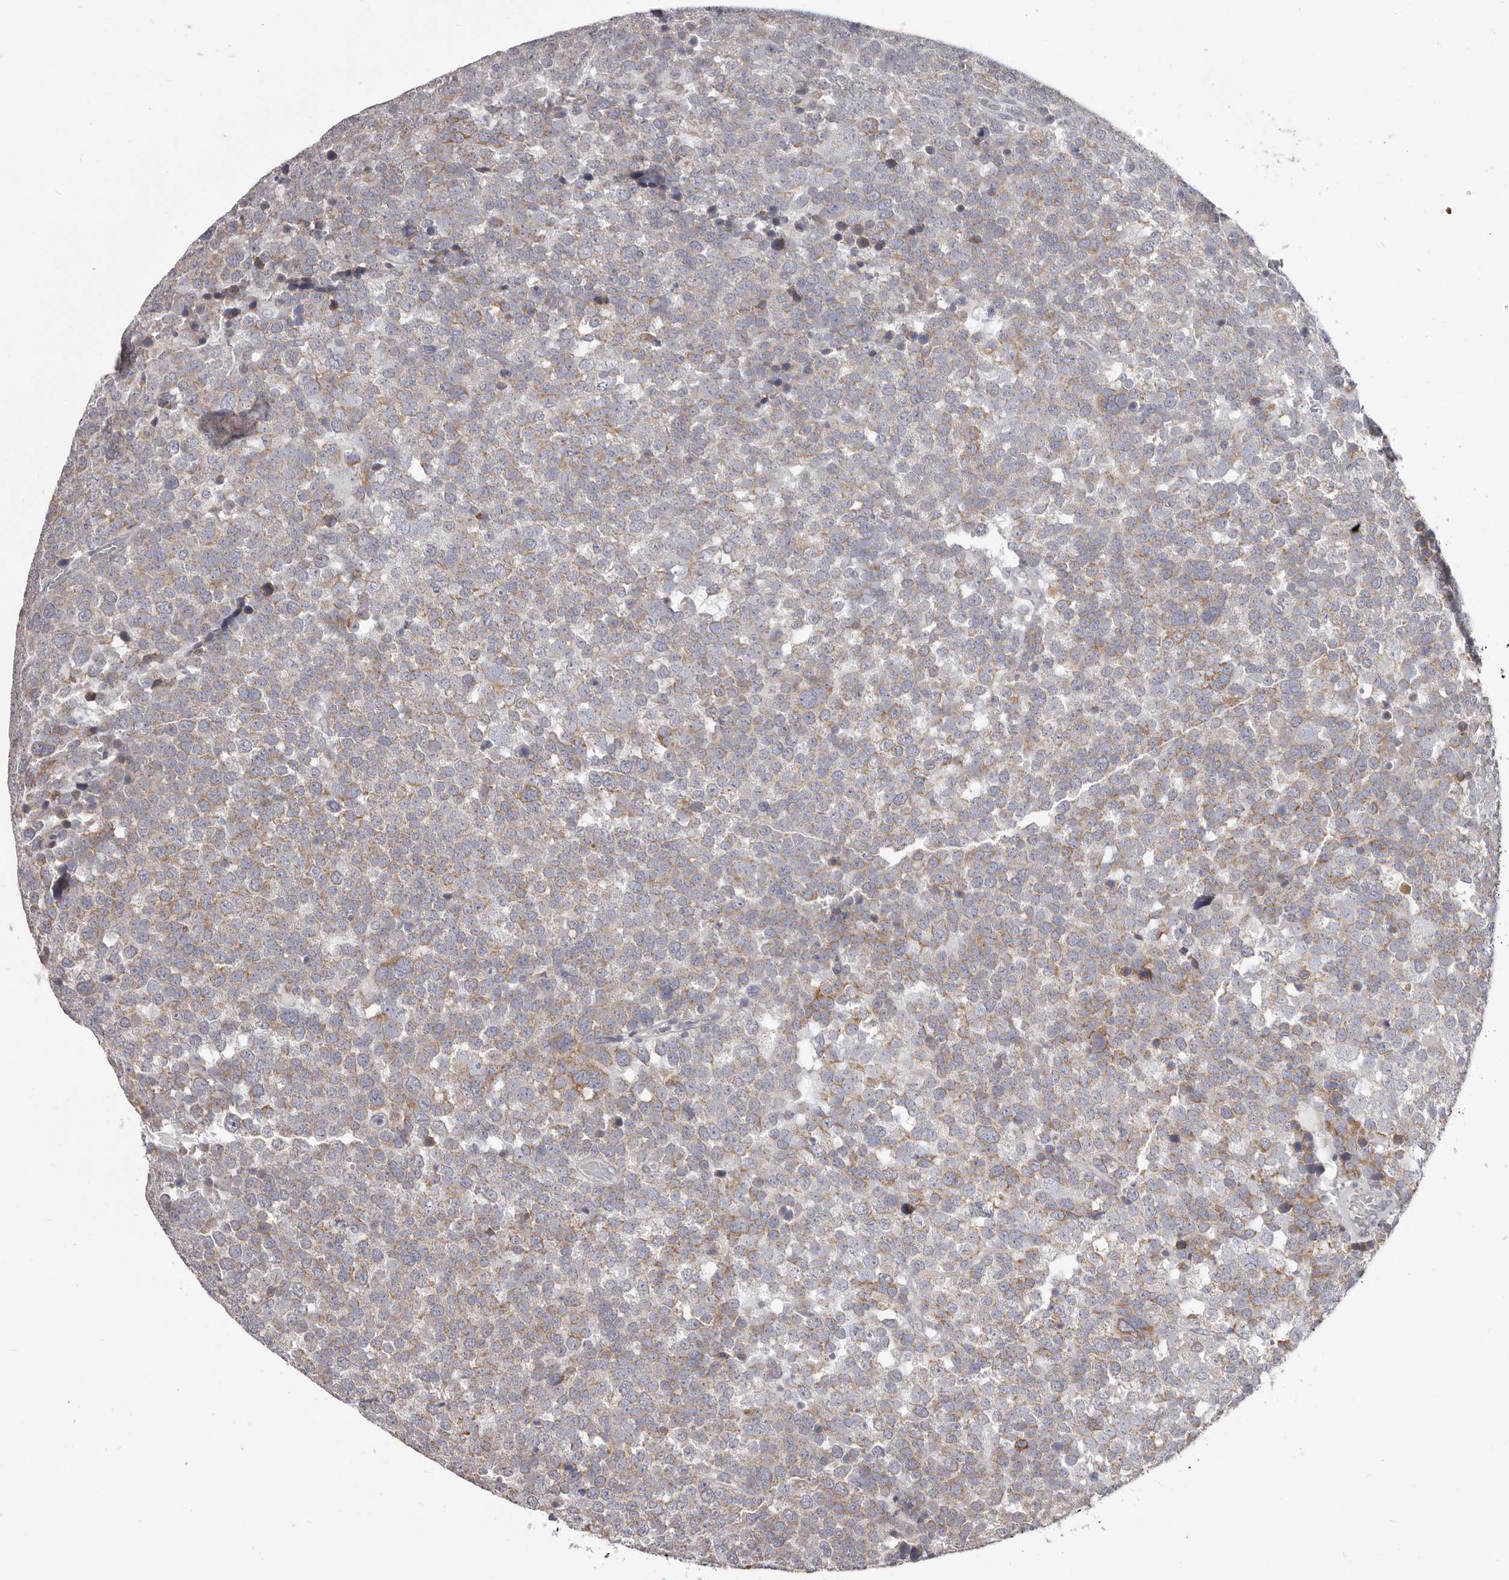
{"staining": {"intensity": "moderate", "quantity": "25%-75%", "location": "cytoplasmic/membranous"}, "tissue": "testis cancer", "cell_type": "Tumor cells", "image_type": "cancer", "snomed": [{"axis": "morphology", "description": "Seminoma, NOS"}, {"axis": "topography", "description": "Testis"}], "caption": "Approximately 25%-75% of tumor cells in seminoma (testis) display moderate cytoplasmic/membranous protein expression as visualized by brown immunohistochemical staining.", "gene": "PRMT2", "patient": {"sex": "male", "age": 71}}